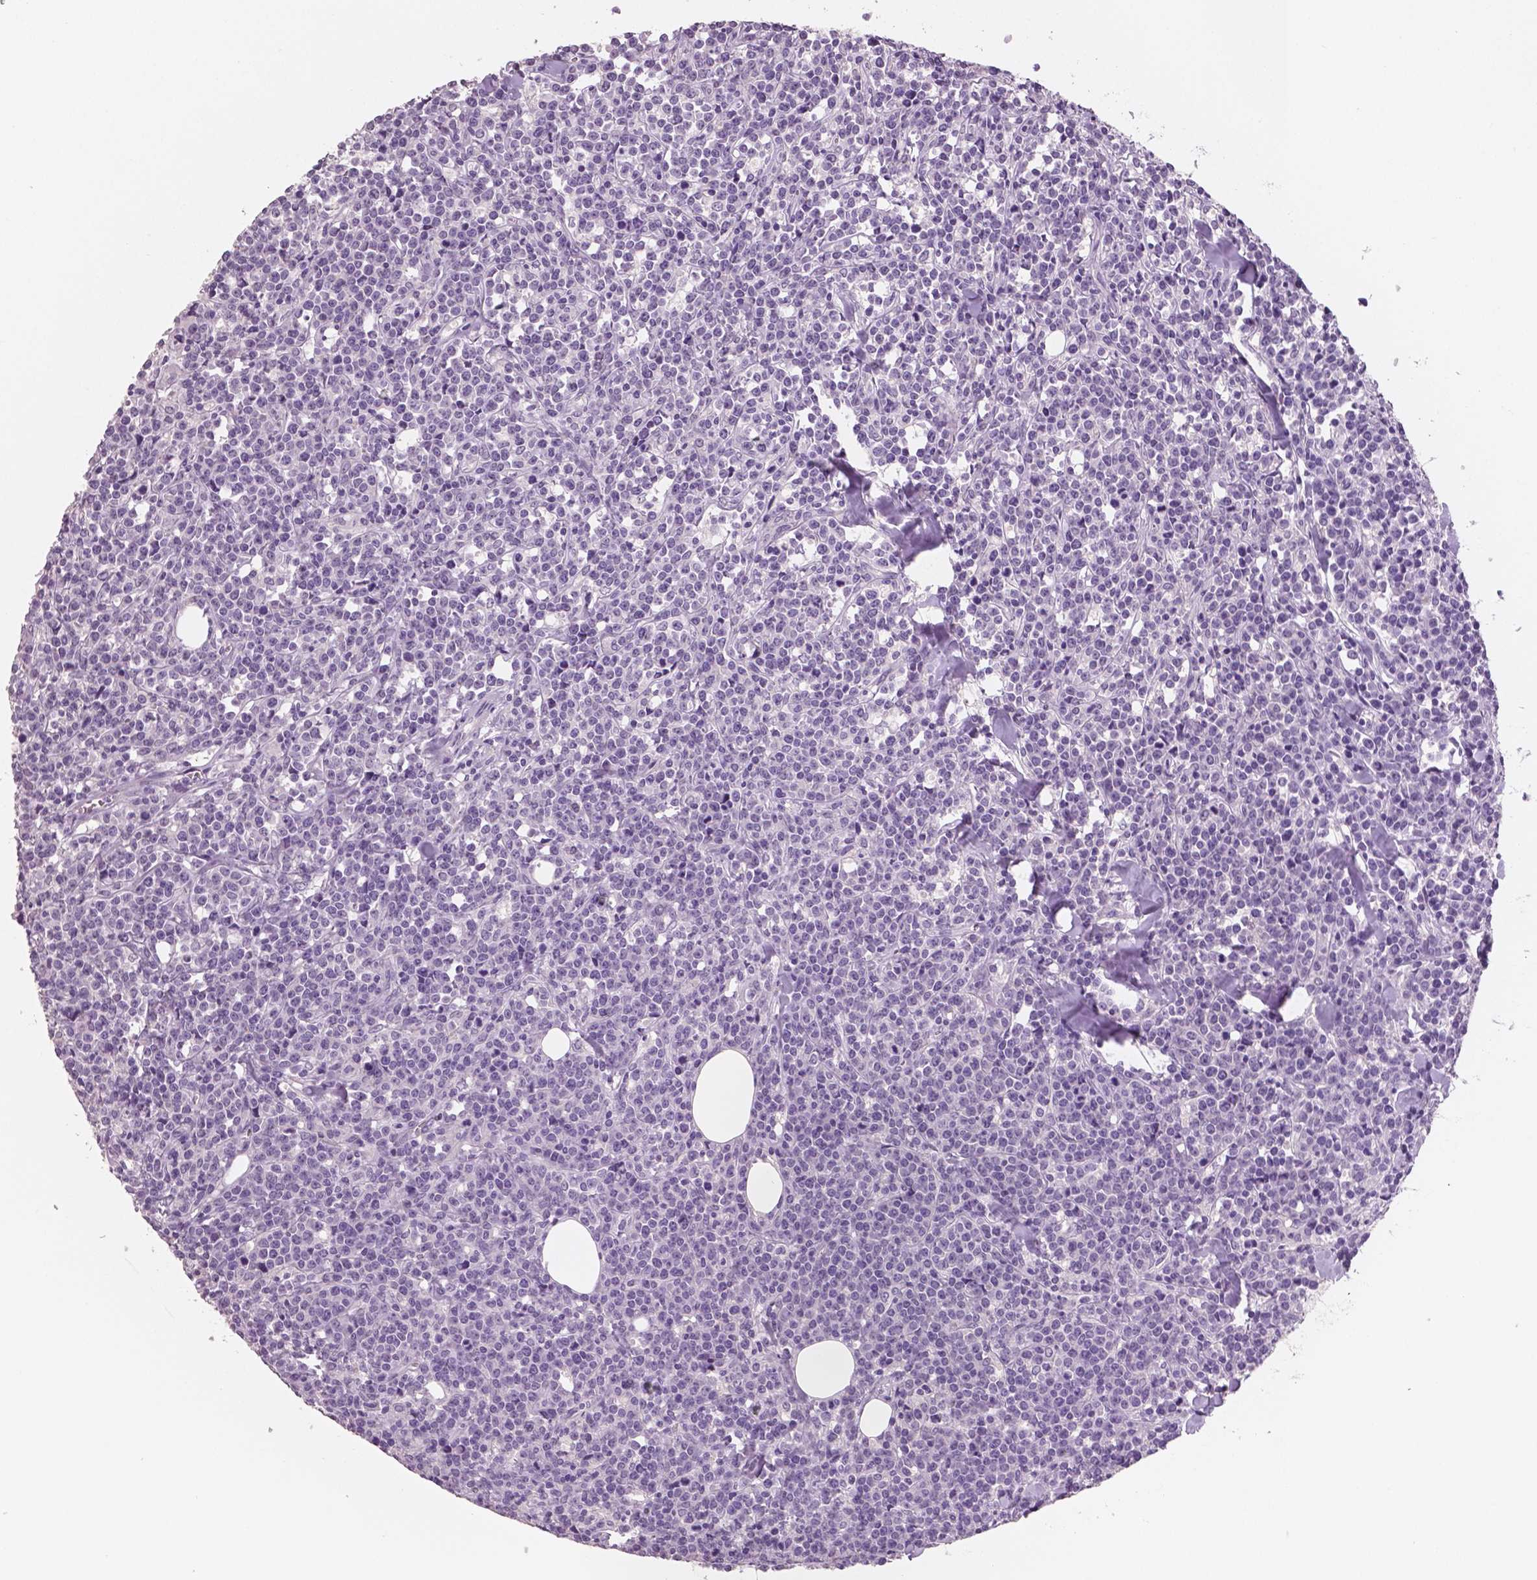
{"staining": {"intensity": "negative", "quantity": "none", "location": "none"}, "tissue": "lymphoma", "cell_type": "Tumor cells", "image_type": "cancer", "snomed": [{"axis": "morphology", "description": "Malignant lymphoma, non-Hodgkin's type, High grade"}, {"axis": "topography", "description": "Small intestine"}], "caption": "Immunohistochemistry (IHC) of lymphoma displays no expression in tumor cells.", "gene": "NECAB2", "patient": {"sex": "female", "age": 56}}